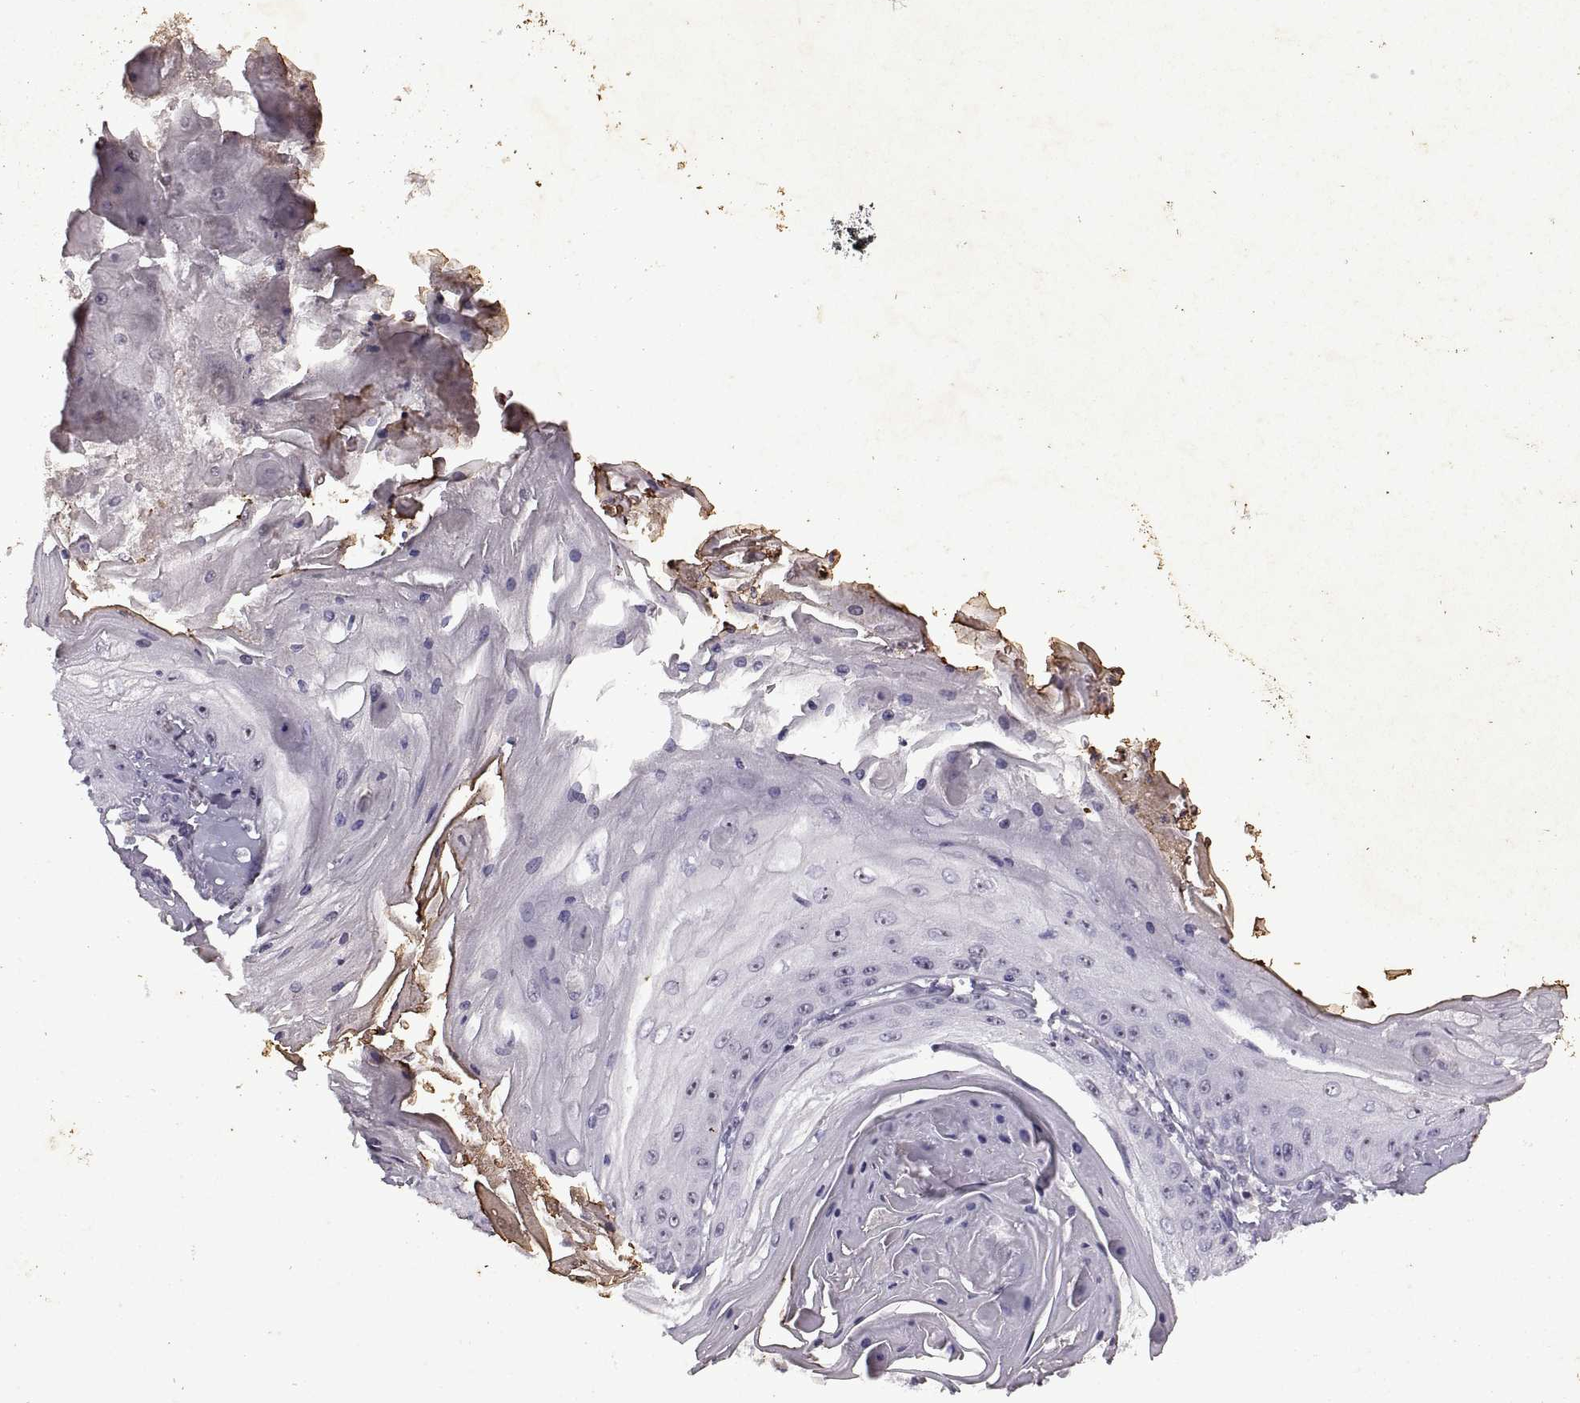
{"staining": {"intensity": "strong", "quantity": "<25%", "location": "nuclear"}, "tissue": "skin cancer", "cell_type": "Tumor cells", "image_type": "cancer", "snomed": [{"axis": "morphology", "description": "Squamous cell carcinoma, NOS"}, {"axis": "topography", "description": "Skin"}], "caption": "Protein analysis of skin cancer tissue reveals strong nuclear positivity in about <25% of tumor cells. (IHC, brightfield microscopy, high magnification).", "gene": "SINHCAF", "patient": {"sex": "male", "age": 70}}